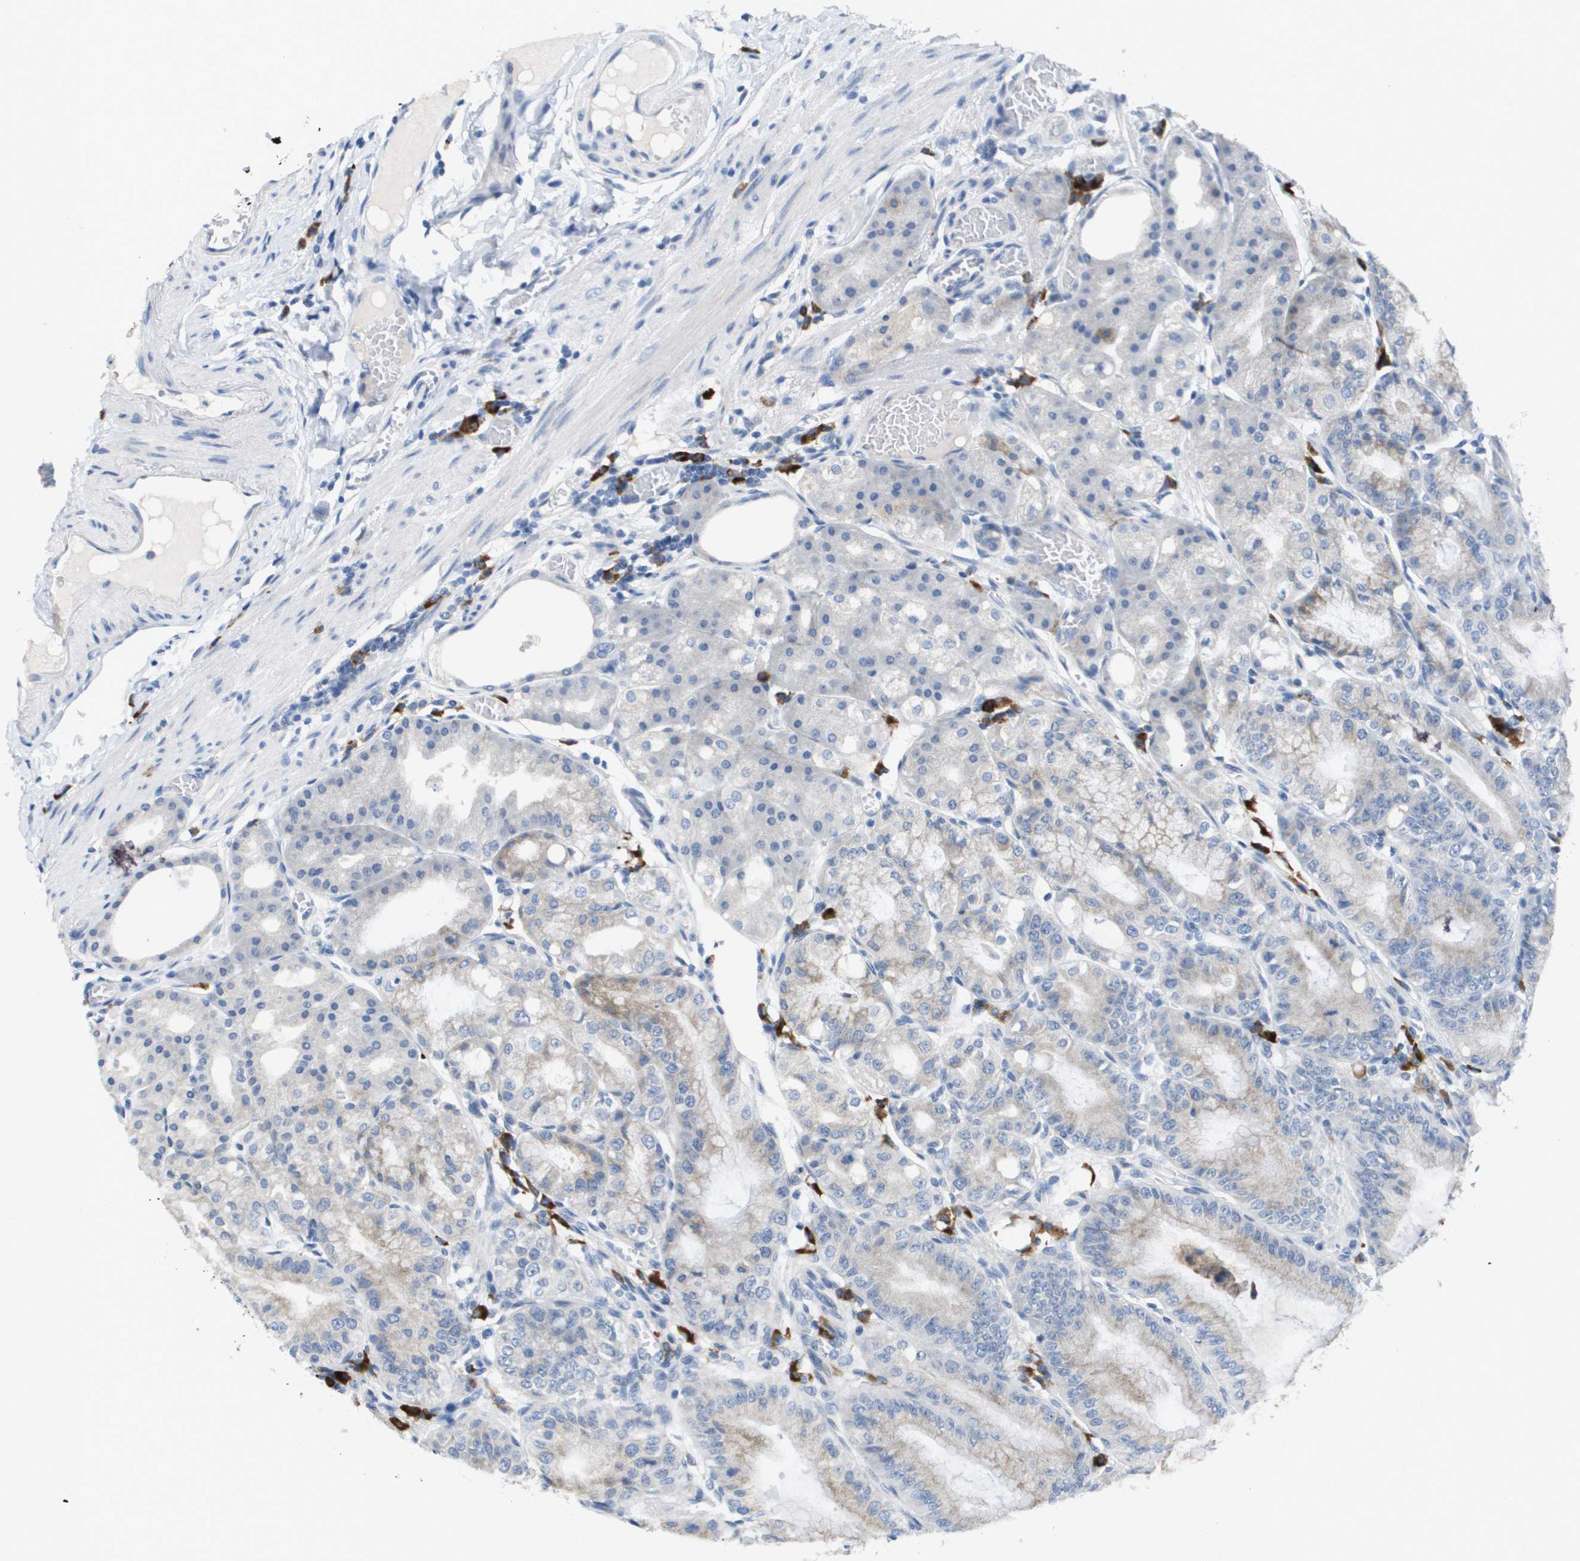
{"staining": {"intensity": "weak", "quantity": "25%-75%", "location": "cytoplasmic/membranous"}, "tissue": "stomach", "cell_type": "Glandular cells", "image_type": "normal", "snomed": [{"axis": "morphology", "description": "Normal tissue, NOS"}, {"axis": "topography", "description": "Stomach, lower"}], "caption": "Stomach stained for a protein displays weak cytoplasmic/membranous positivity in glandular cells. The protein is stained brown, and the nuclei are stained in blue (DAB IHC with brightfield microscopy, high magnification).", "gene": "CD3G", "patient": {"sex": "male", "age": 71}}